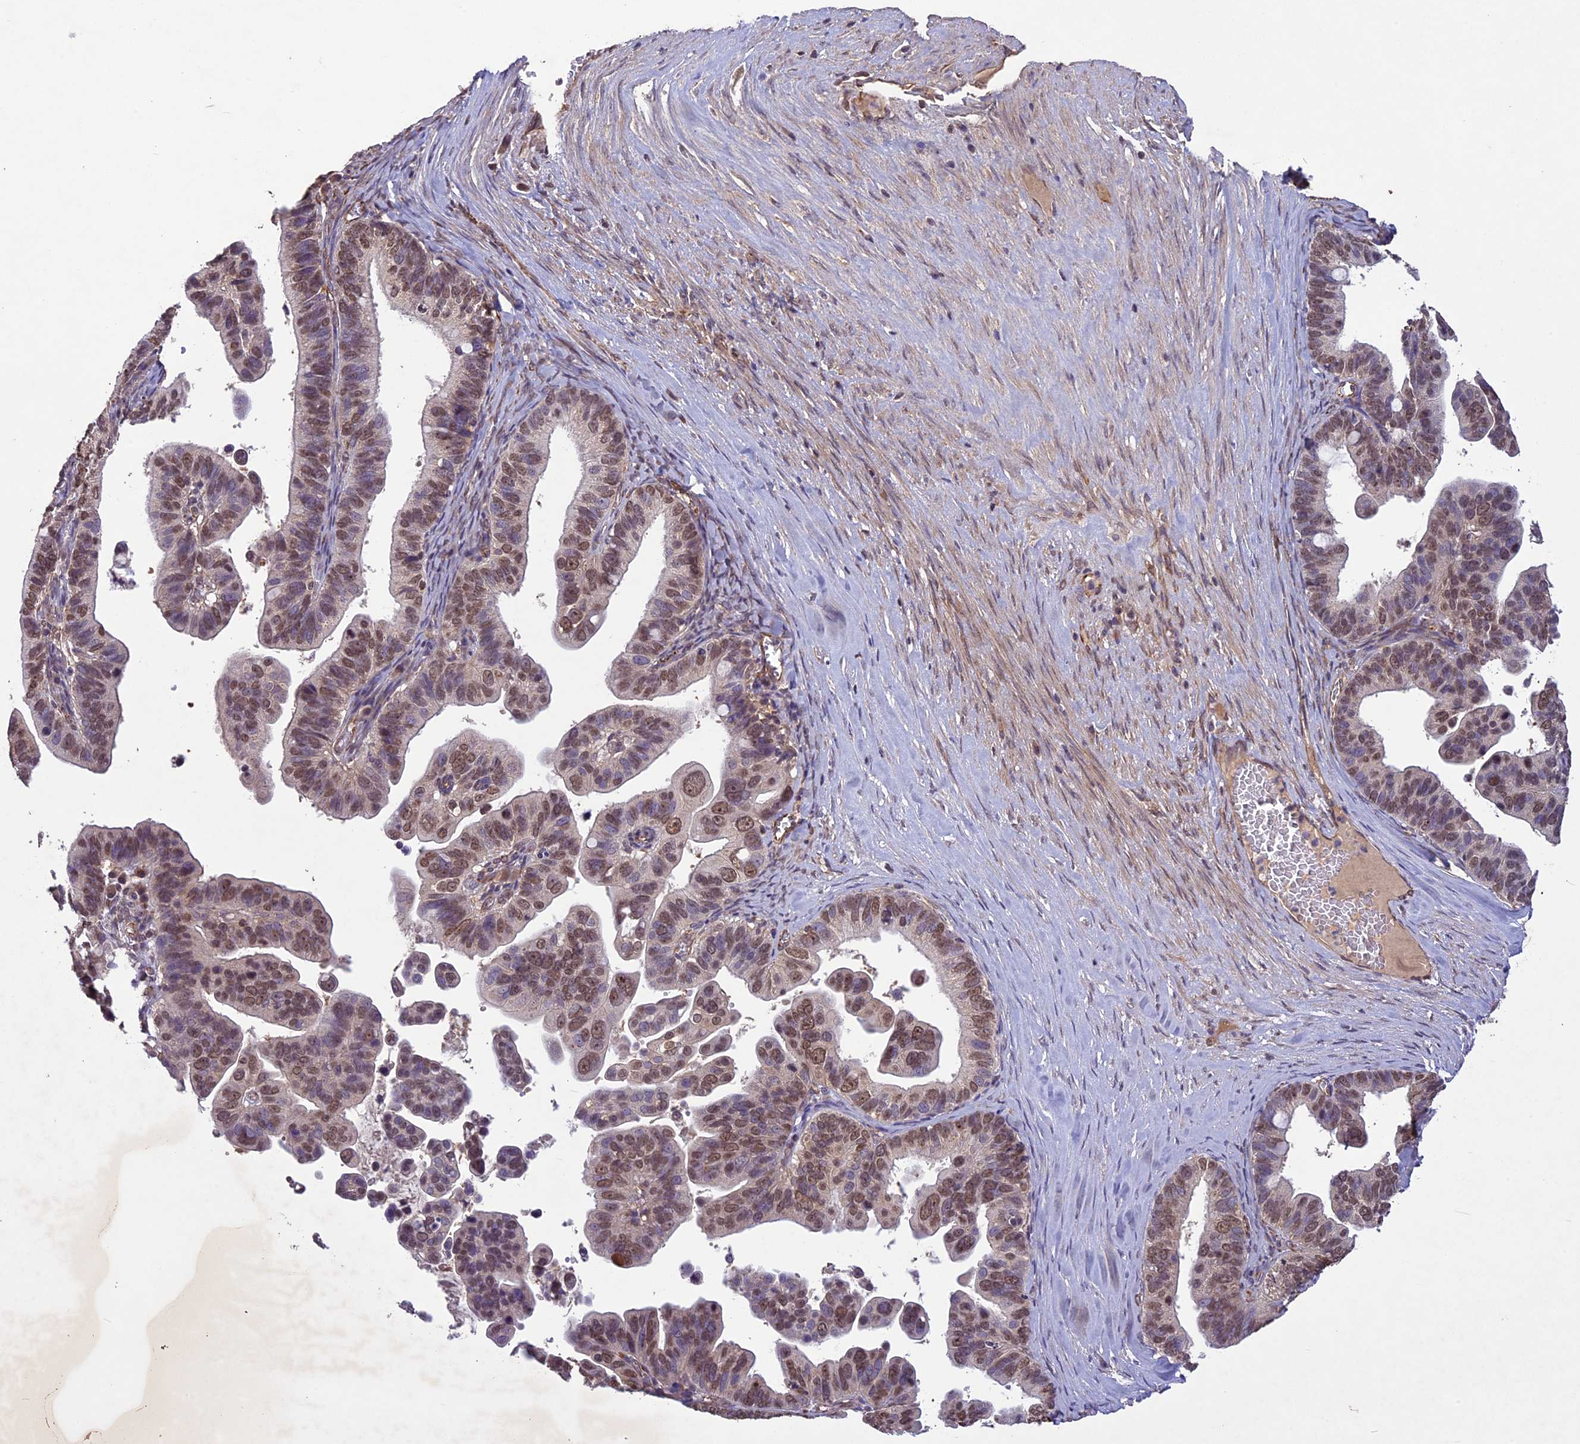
{"staining": {"intensity": "moderate", "quantity": ">75%", "location": "nuclear"}, "tissue": "ovarian cancer", "cell_type": "Tumor cells", "image_type": "cancer", "snomed": [{"axis": "morphology", "description": "Cystadenocarcinoma, serous, NOS"}, {"axis": "topography", "description": "Ovary"}], "caption": "A histopathology image showing moderate nuclear expression in approximately >75% of tumor cells in ovarian cancer, as visualized by brown immunohistochemical staining.", "gene": "C3orf70", "patient": {"sex": "female", "age": 56}}